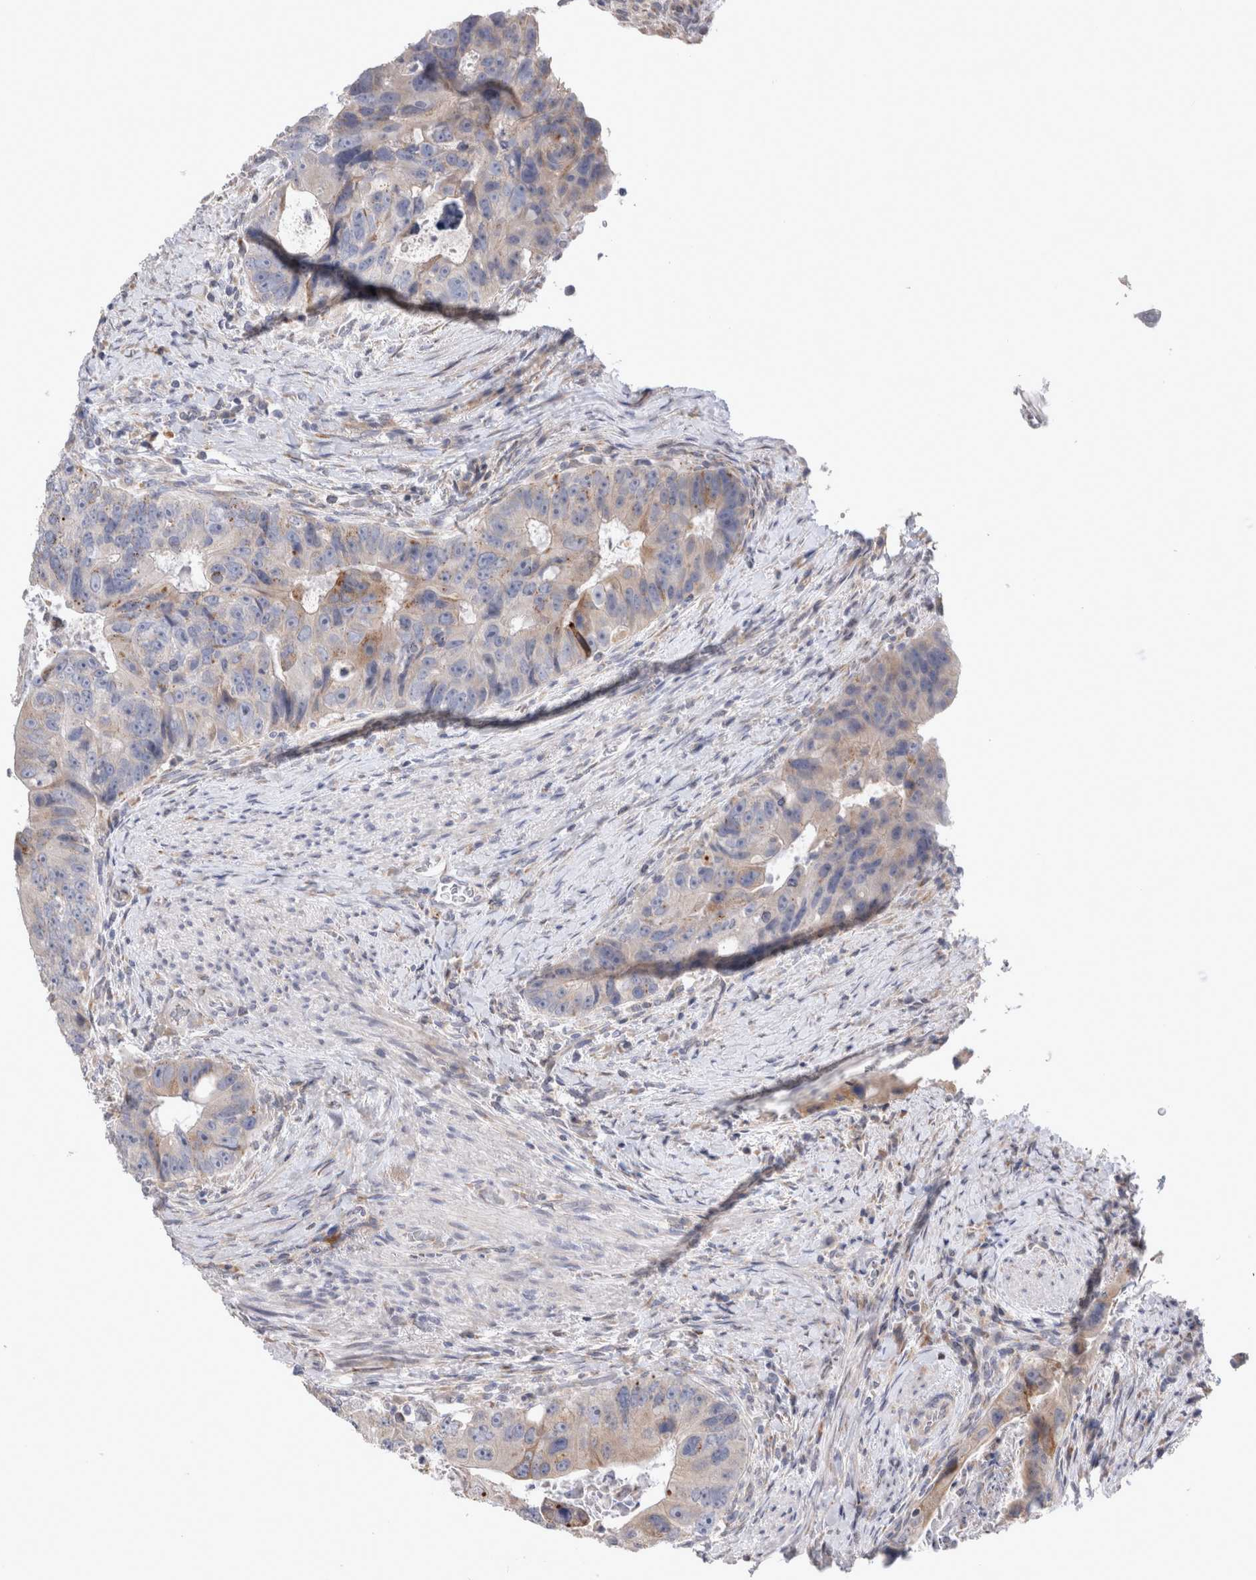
{"staining": {"intensity": "weak", "quantity": "<25%", "location": "cytoplasmic/membranous"}, "tissue": "colorectal cancer", "cell_type": "Tumor cells", "image_type": "cancer", "snomed": [{"axis": "morphology", "description": "Adenocarcinoma, NOS"}, {"axis": "topography", "description": "Rectum"}], "caption": "Colorectal adenocarcinoma stained for a protein using IHC exhibits no staining tumor cells.", "gene": "TRMT9B", "patient": {"sex": "male", "age": 59}}